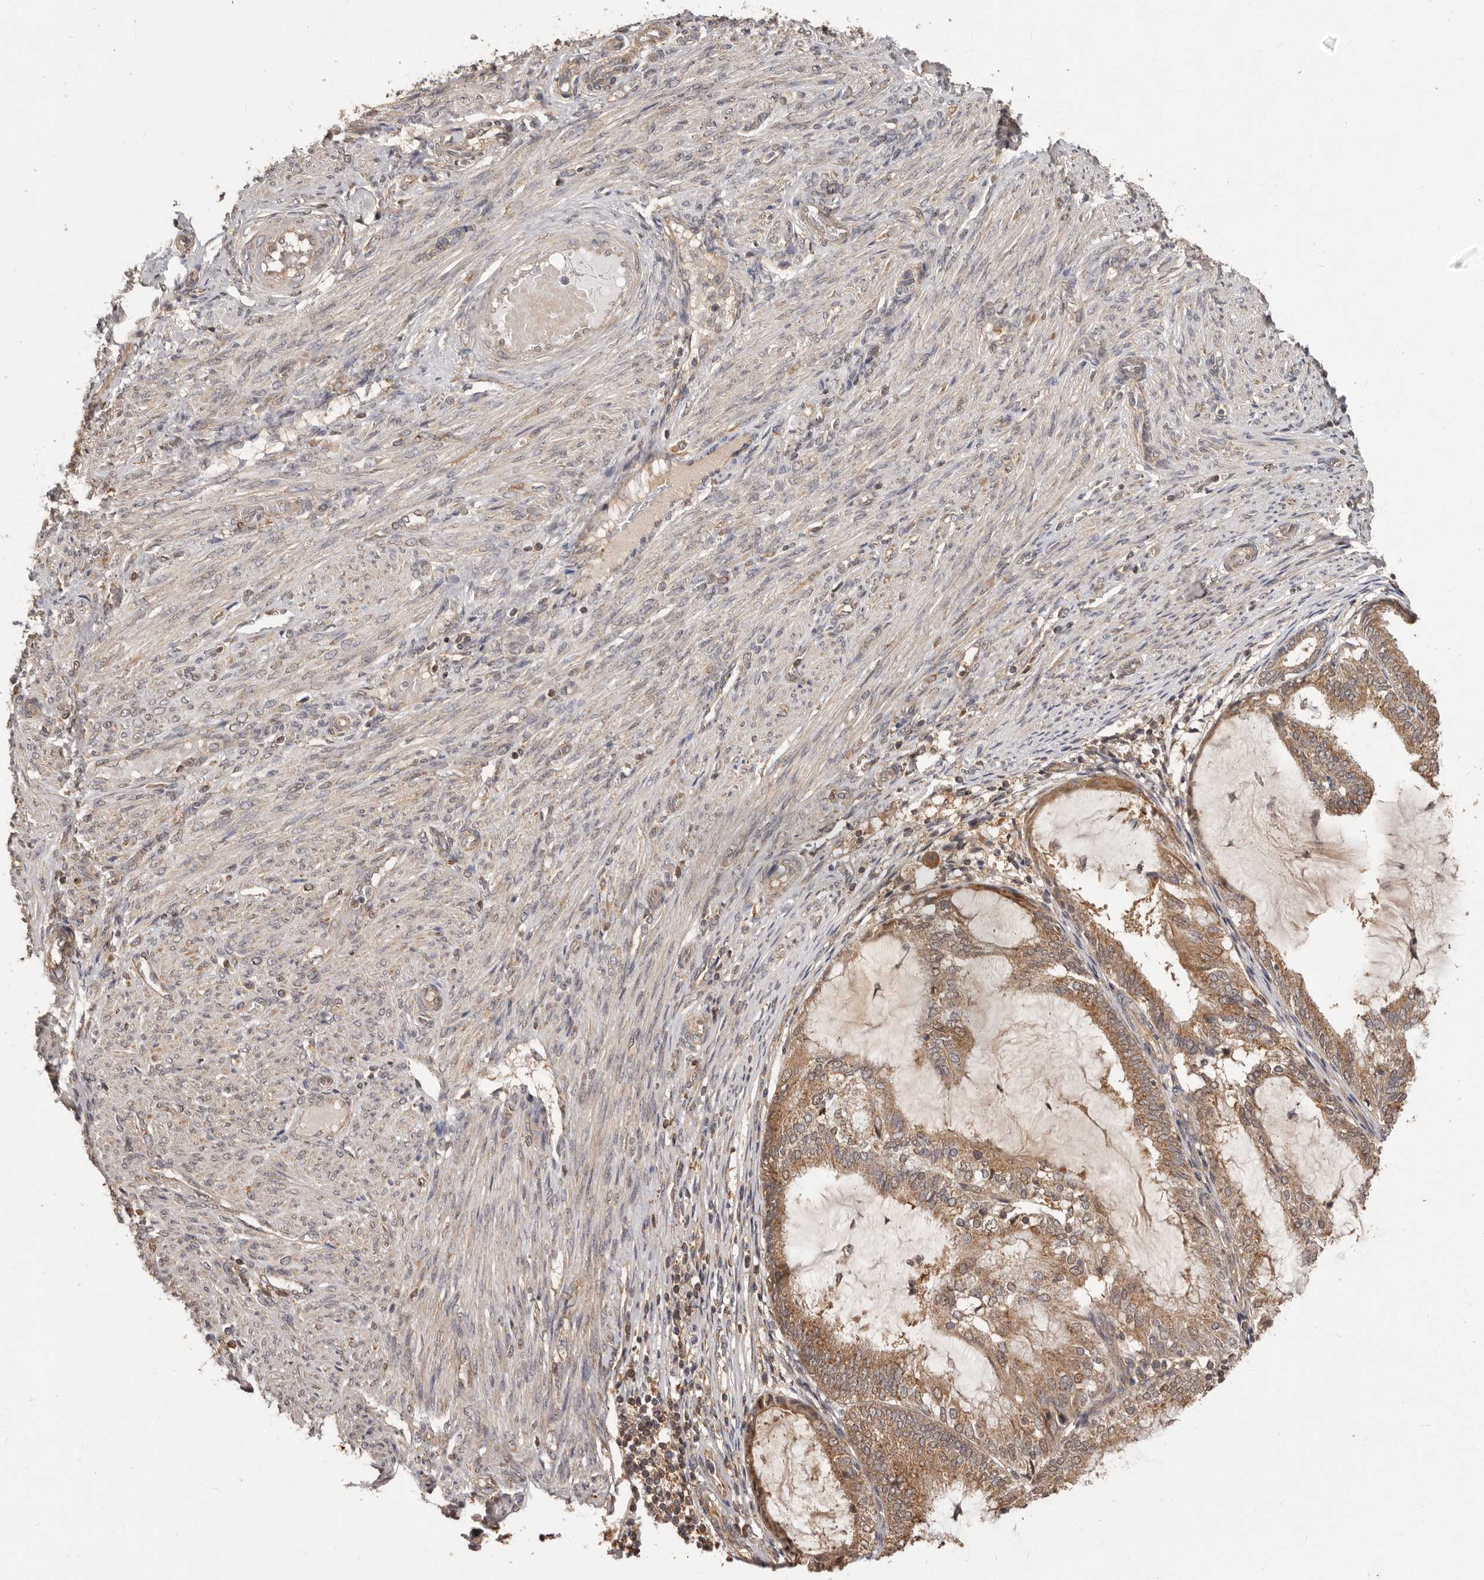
{"staining": {"intensity": "moderate", "quantity": ">75%", "location": "cytoplasmic/membranous"}, "tissue": "endometrial cancer", "cell_type": "Tumor cells", "image_type": "cancer", "snomed": [{"axis": "morphology", "description": "Adenocarcinoma, NOS"}, {"axis": "topography", "description": "Endometrium"}], "caption": "The histopathology image exhibits a brown stain indicating the presence of a protein in the cytoplasmic/membranous of tumor cells in adenocarcinoma (endometrial).", "gene": "MTO1", "patient": {"sex": "female", "age": 81}}